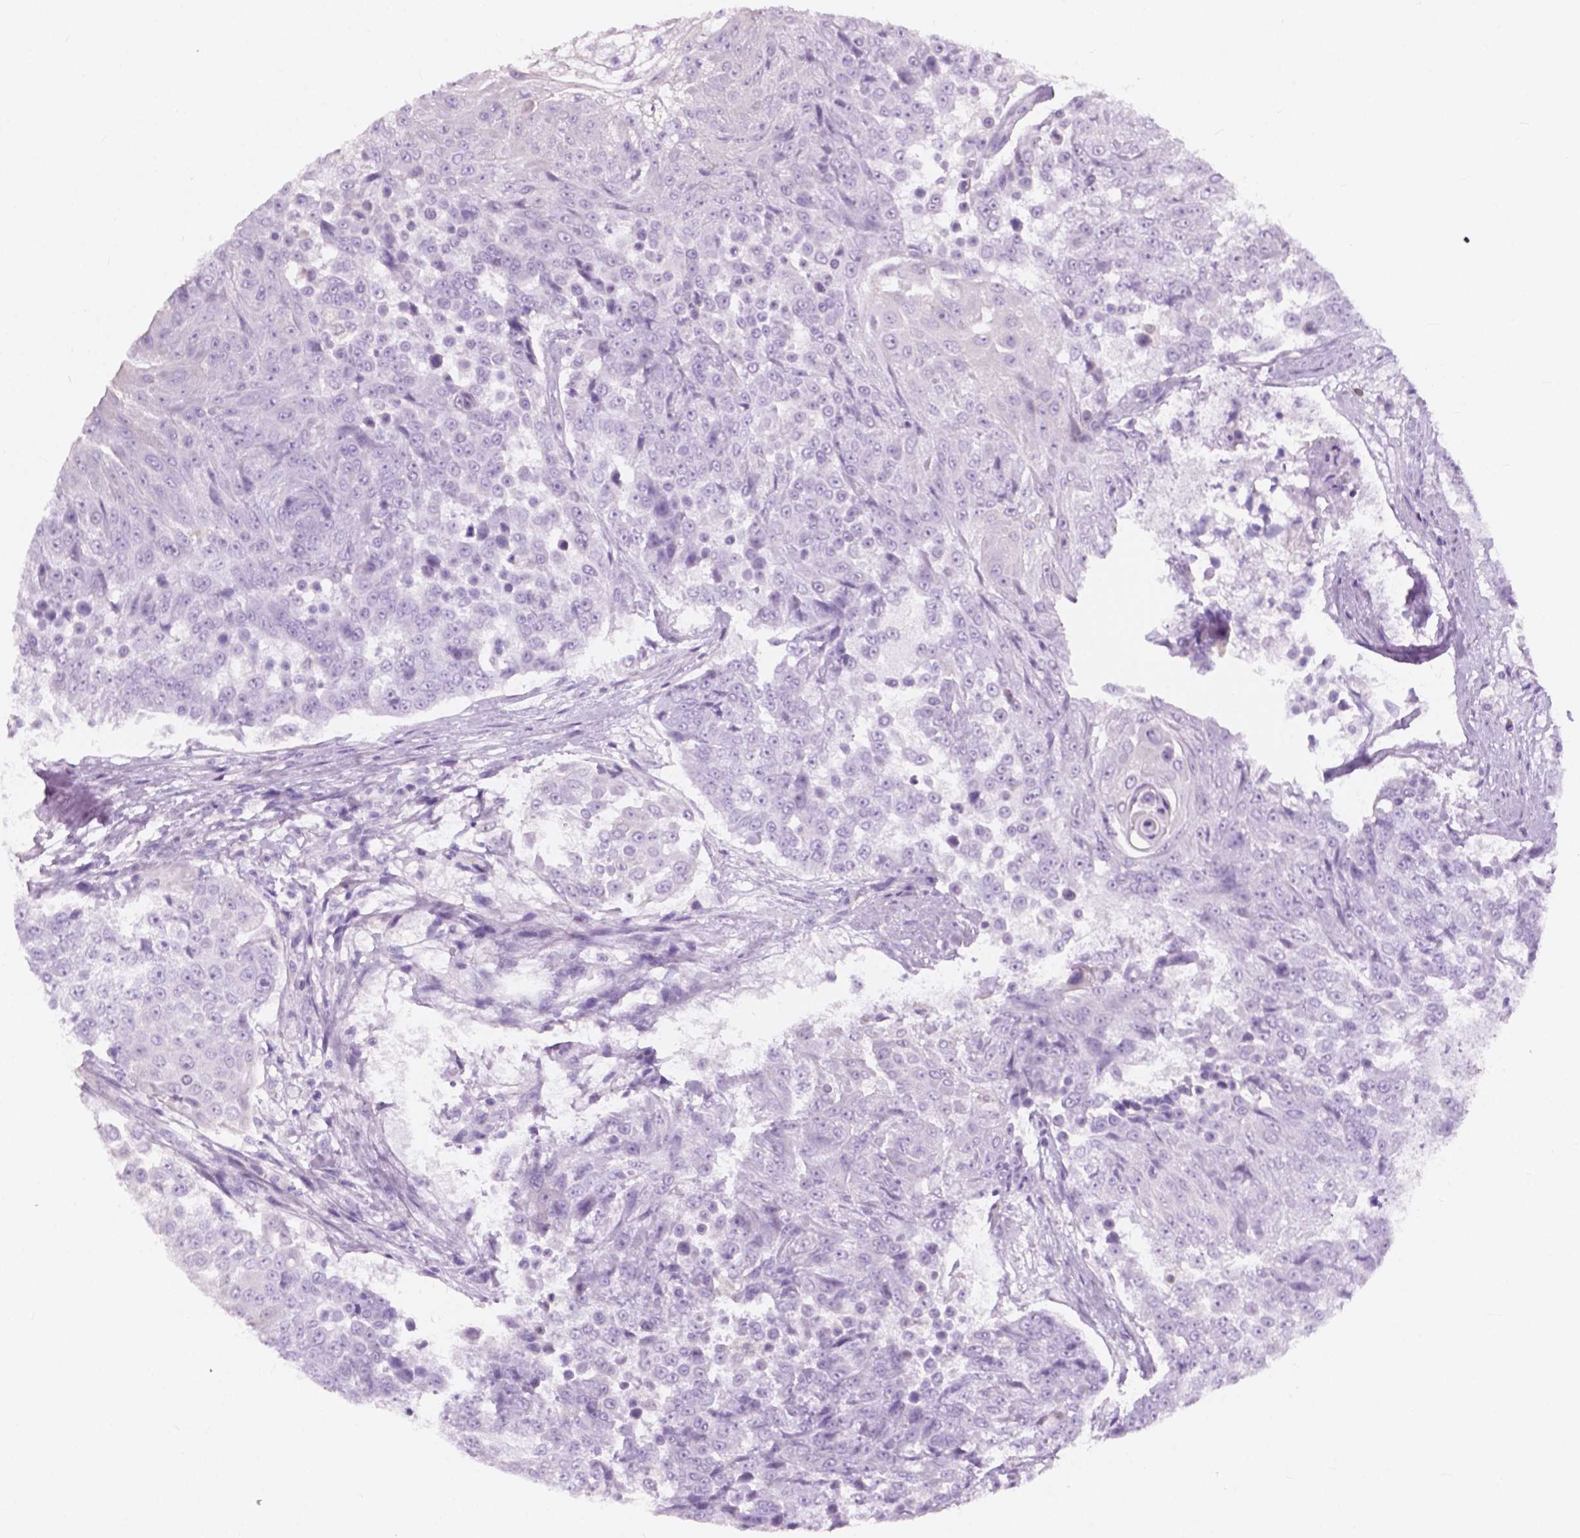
{"staining": {"intensity": "negative", "quantity": "none", "location": "none"}, "tissue": "urothelial cancer", "cell_type": "Tumor cells", "image_type": "cancer", "snomed": [{"axis": "morphology", "description": "Urothelial carcinoma, High grade"}, {"axis": "topography", "description": "Urinary bladder"}], "caption": "Immunohistochemistry micrograph of neoplastic tissue: urothelial carcinoma (high-grade) stained with DAB demonstrates no significant protein expression in tumor cells.", "gene": "FXYD2", "patient": {"sex": "female", "age": 63}}